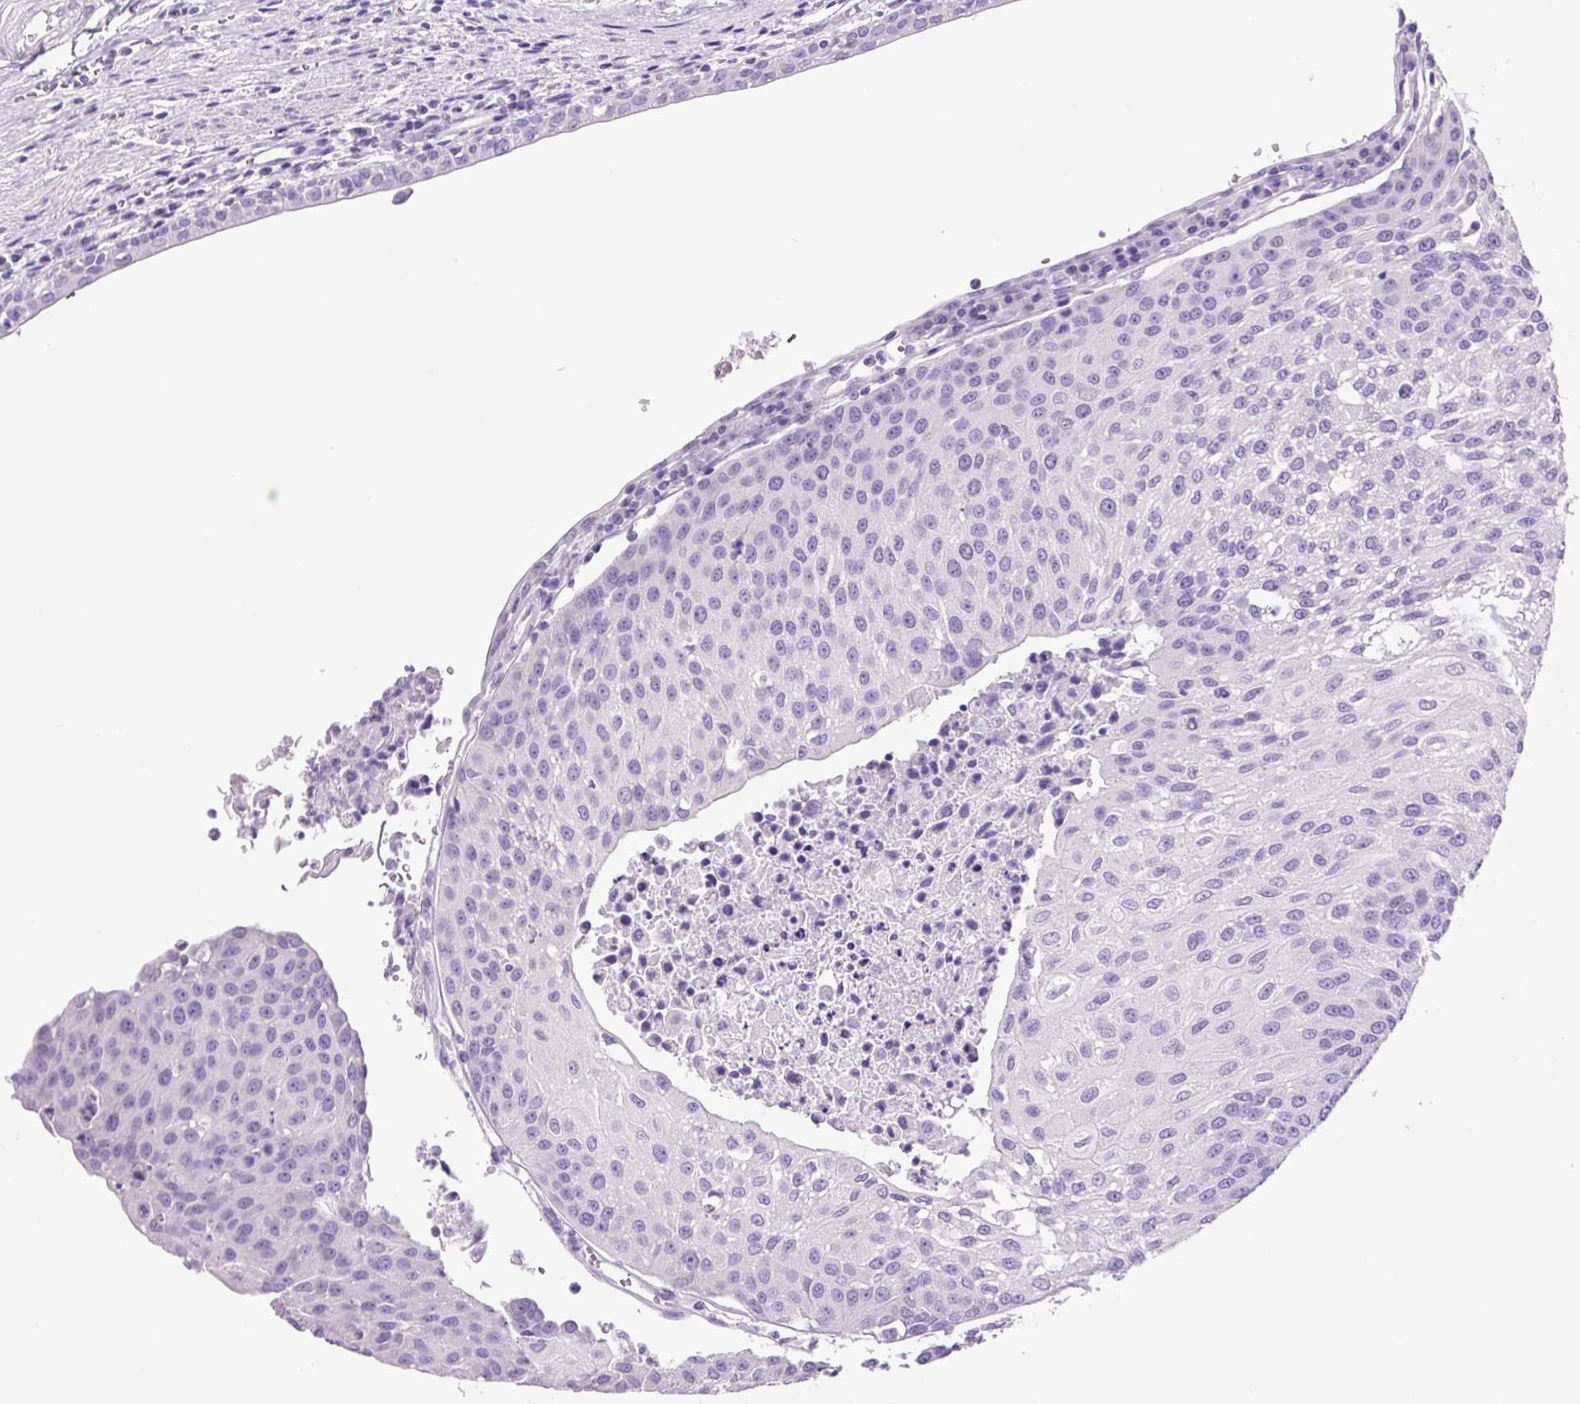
{"staining": {"intensity": "negative", "quantity": "none", "location": "none"}, "tissue": "urothelial cancer", "cell_type": "Tumor cells", "image_type": "cancer", "snomed": [{"axis": "morphology", "description": "Urothelial carcinoma, High grade"}, {"axis": "topography", "description": "Urinary bladder"}], "caption": "Immunohistochemistry micrograph of human urothelial cancer stained for a protein (brown), which shows no positivity in tumor cells.", "gene": "CHGA", "patient": {"sex": "female", "age": 85}}